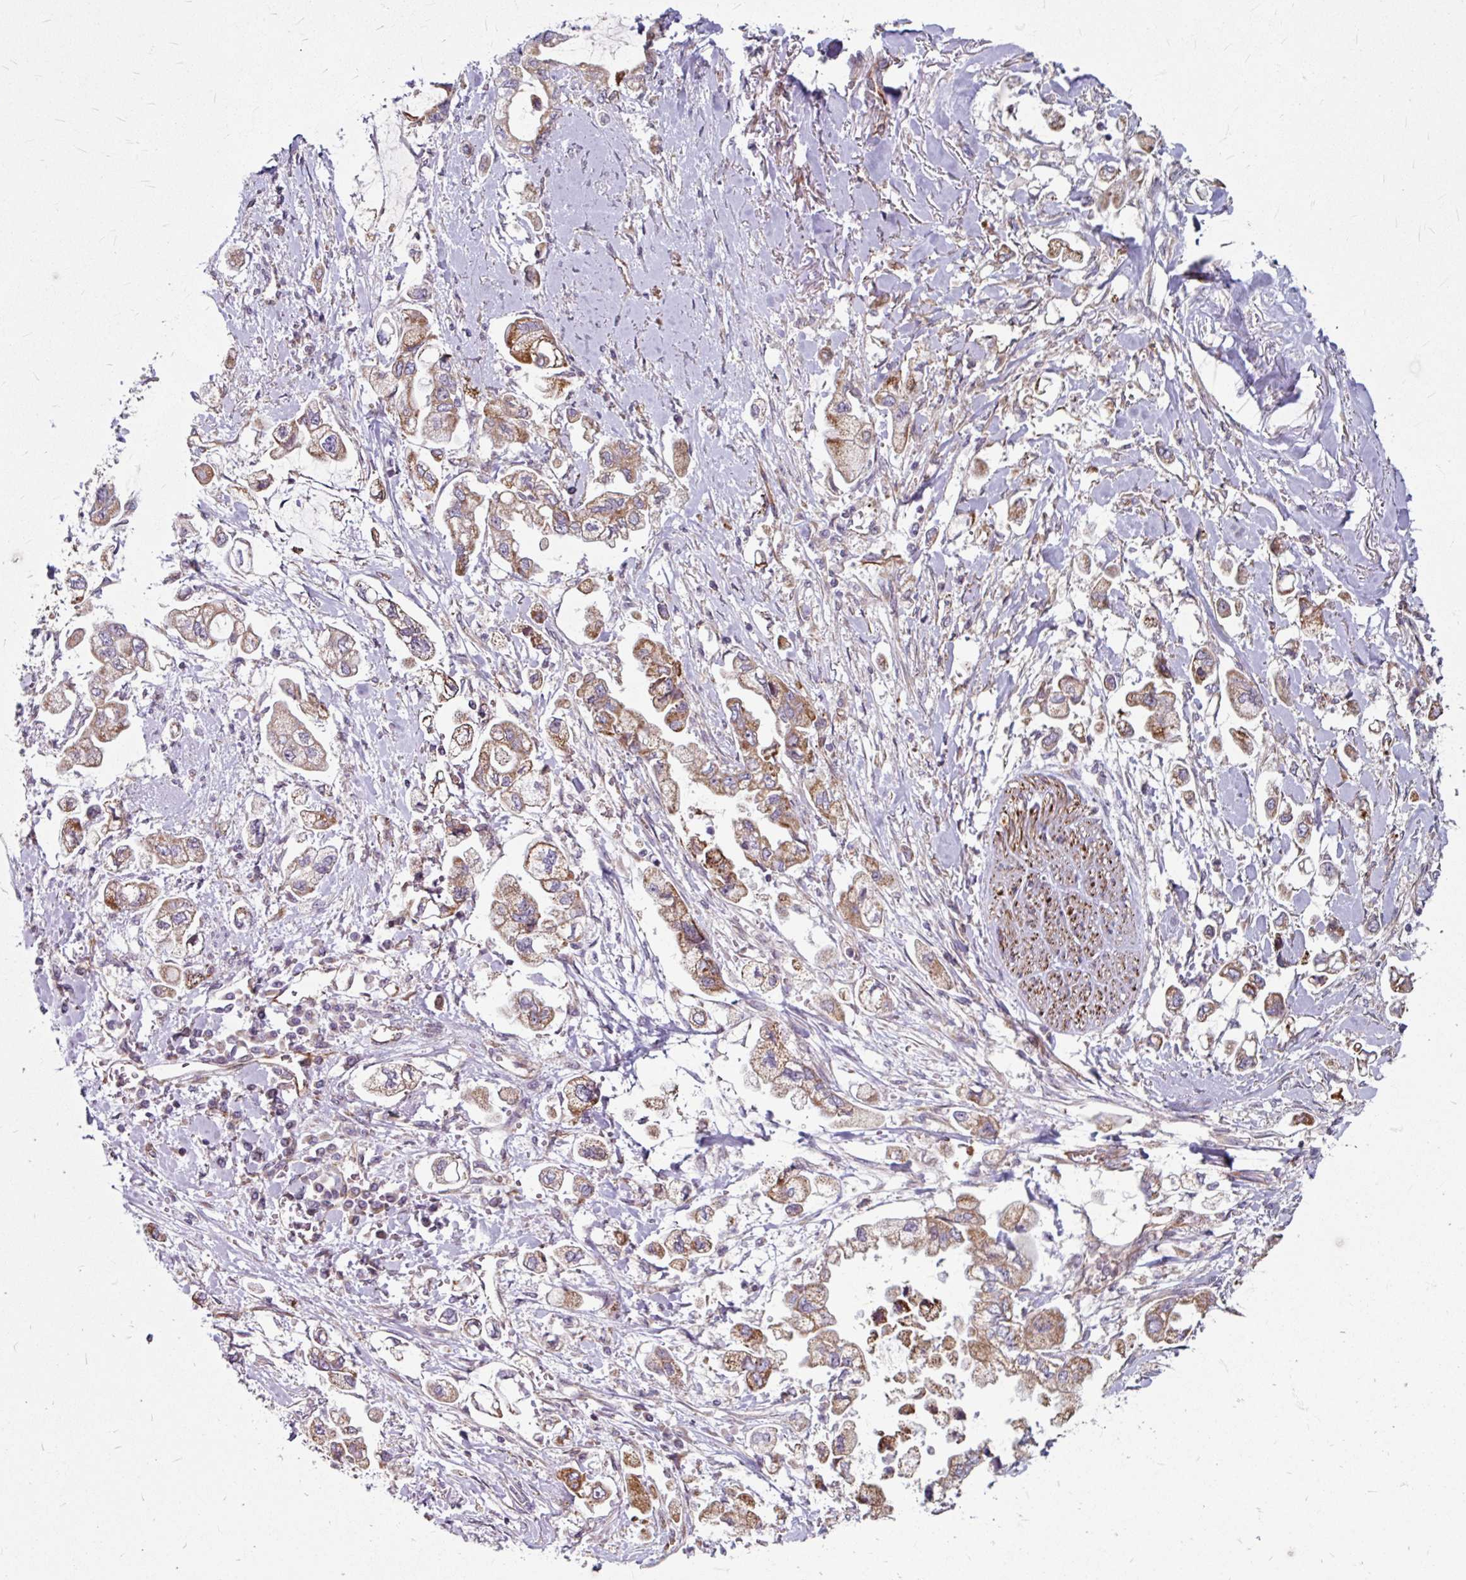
{"staining": {"intensity": "moderate", "quantity": ">75%", "location": "cytoplasmic/membranous"}, "tissue": "stomach cancer", "cell_type": "Tumor cells", "image_type": "cancer", "snomed": [{"axis": "morphology", "description": "Adenocarcinoma, NOS"}, {"axis": "topography", "description": "Stomach"}], "caption": "Stomach cancer stained for a protein (brown) demonstrates moderate cytoplasmic/membranous positive positivity in about >75% of tumor cells.", "gene": "DAAM2", "patient": {"sex": "male", "age": 62}}